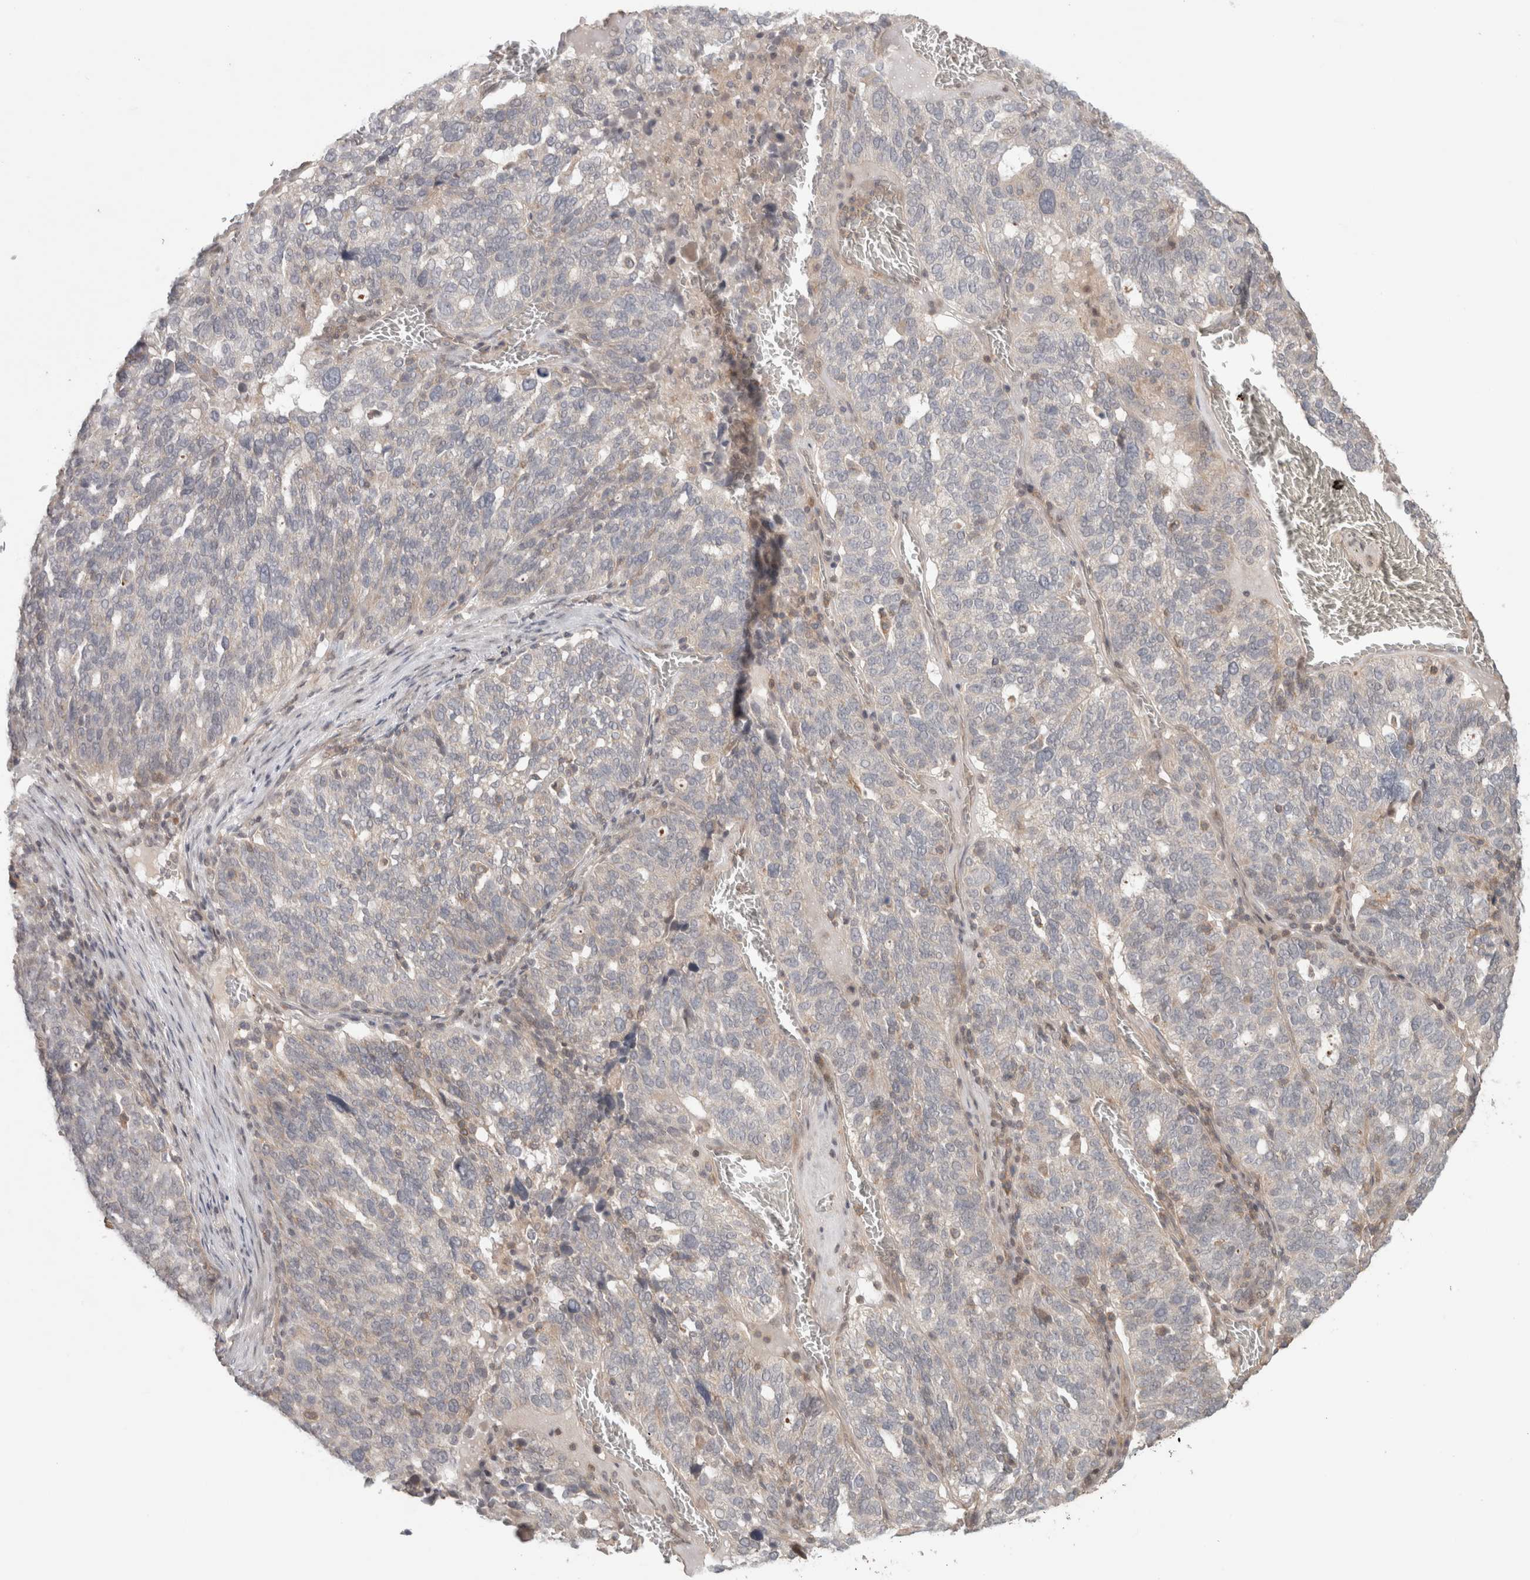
{"staining": {"intensity": "negative", "quantity": "none", "location": "none"}, "tissue": "ovarian cancer", "cell_type": "Tumor cells", "image_type": "cancer", "snomed": [{"axis": "morphology", "description": "Cystadenocarcinoma, serous, NOS"}, {"axis": "topography", "description": "Ovary"}], "caption": "Tumor cells are negative for protein expression in human ovarian serous cystadenocarcinoma. (Brightfield microscopy of DAB (3,3'-diaminobenzidine) immunohistochemistry (IHC) at high magnification).", "gene": "HSPG2", "patient": {"sex": "female", "age": 59}}